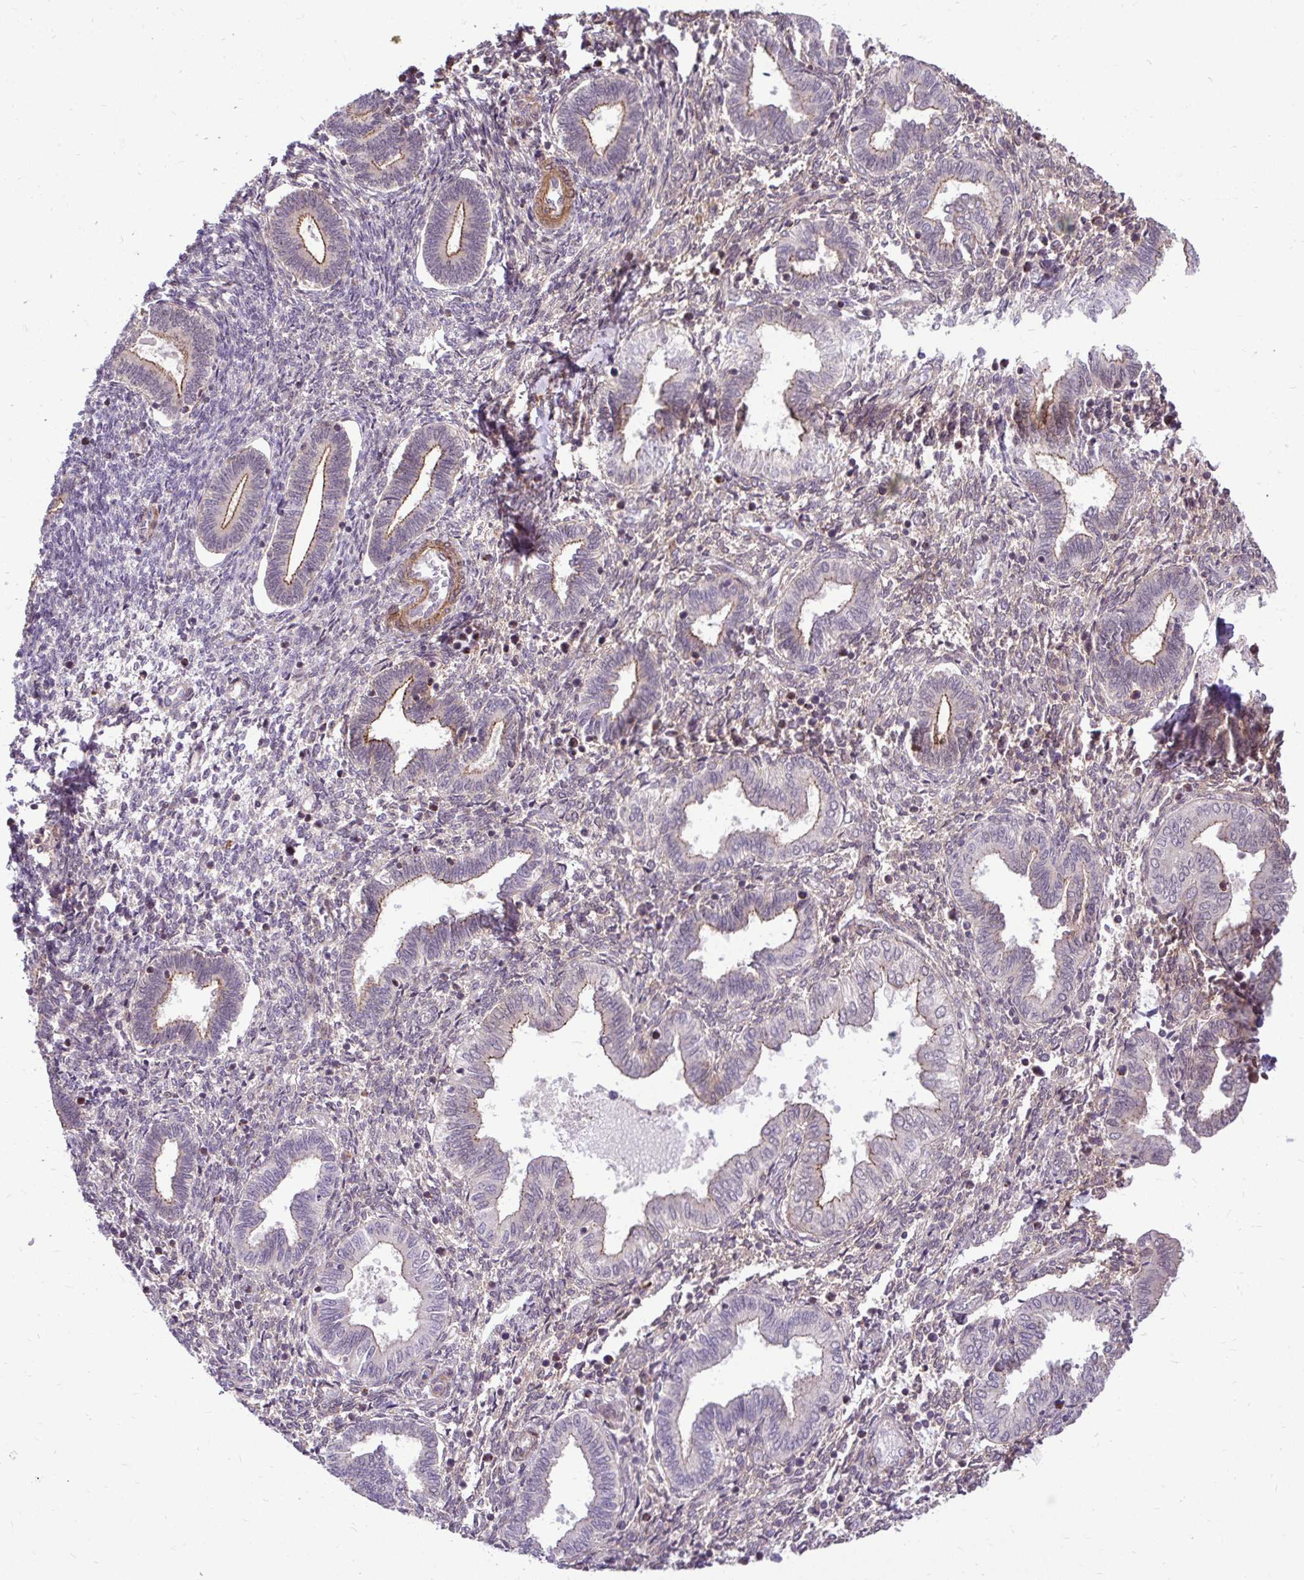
{"staining": {"intensity": "moderate", "quantity": "25%-75%", "location": "cytoplasmic/membranous"}, "tissue": "endometrium", "cell_type": "Cells in endometrial stroma", "image_type": "normal", "snomed": [{"axis": "morphology", "description": "Normal tissue, NOS"}, {"axis": "topography", "description": "Endometrium"}], "caption": "Cells in endometrial stroma display medium levels of moderate cytoplasmic/membranous staining in about 25%-75% of cells in benign endometrium. The protein is shown in brown color, while the nuclei are stained blue.", "gene": "TRIP6", "patient": {"sex": "female", "age": 42}}